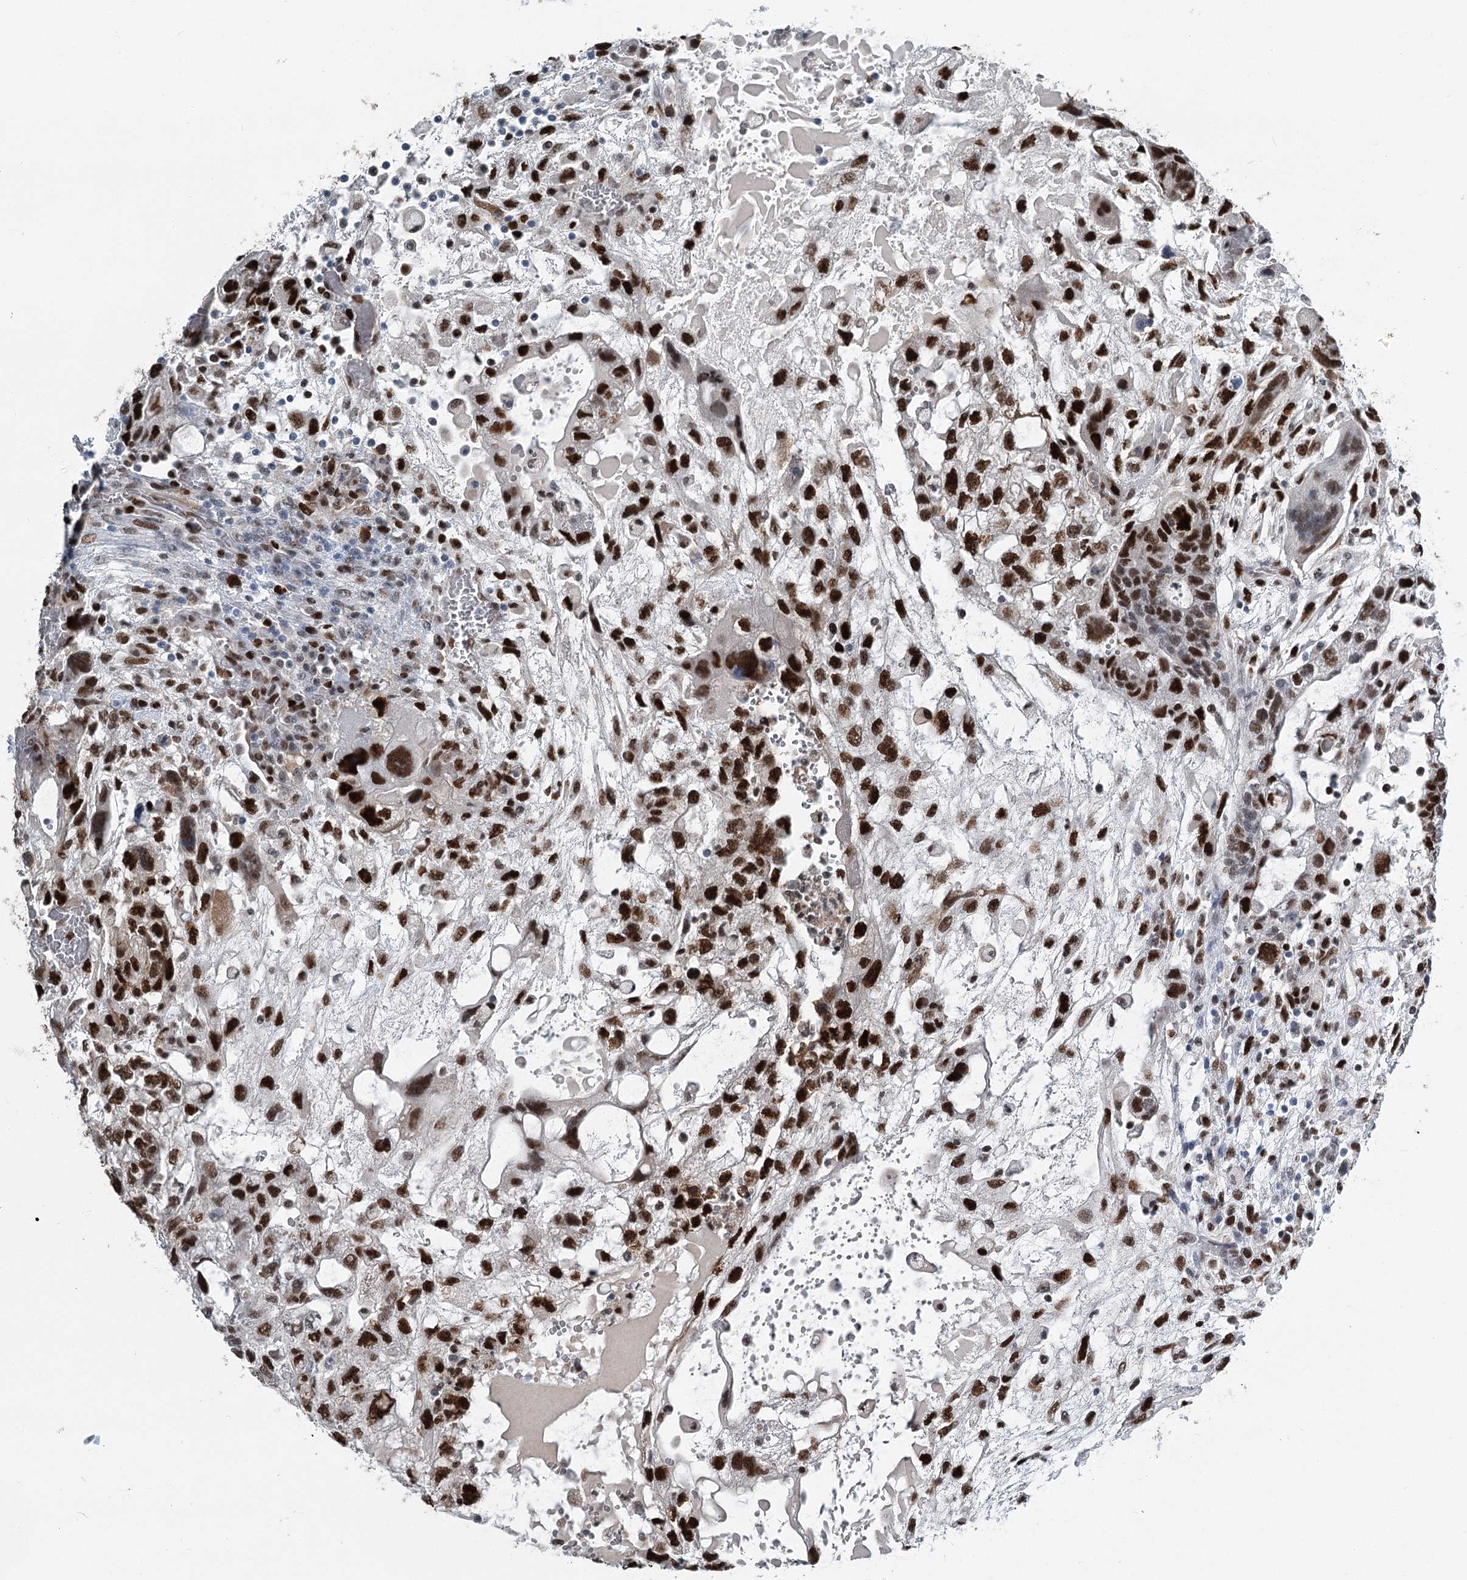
{"staining": {"intensity": "strong", "quantity": ">75%", "location": "nuclear"}, "tissue": "testis cancer", "cell_type": "Tumor cells", "image_type": "cancer", "snomed": [{"axis": "morphology", "description": "Carcinoma, Embryonal, NOS"}, {"axis": "topography", "description": "Testis"}], "caption": "Protein staining of testis cancer (embryonal carcinoma) tissue exhibits strong nuclear staining in about >75% of tumor cells. (brown staining indicates protein expression, while blue staining denotes nuclei).", "gene": "HAT1", "patient": {"sex": "male", "age": 36}}